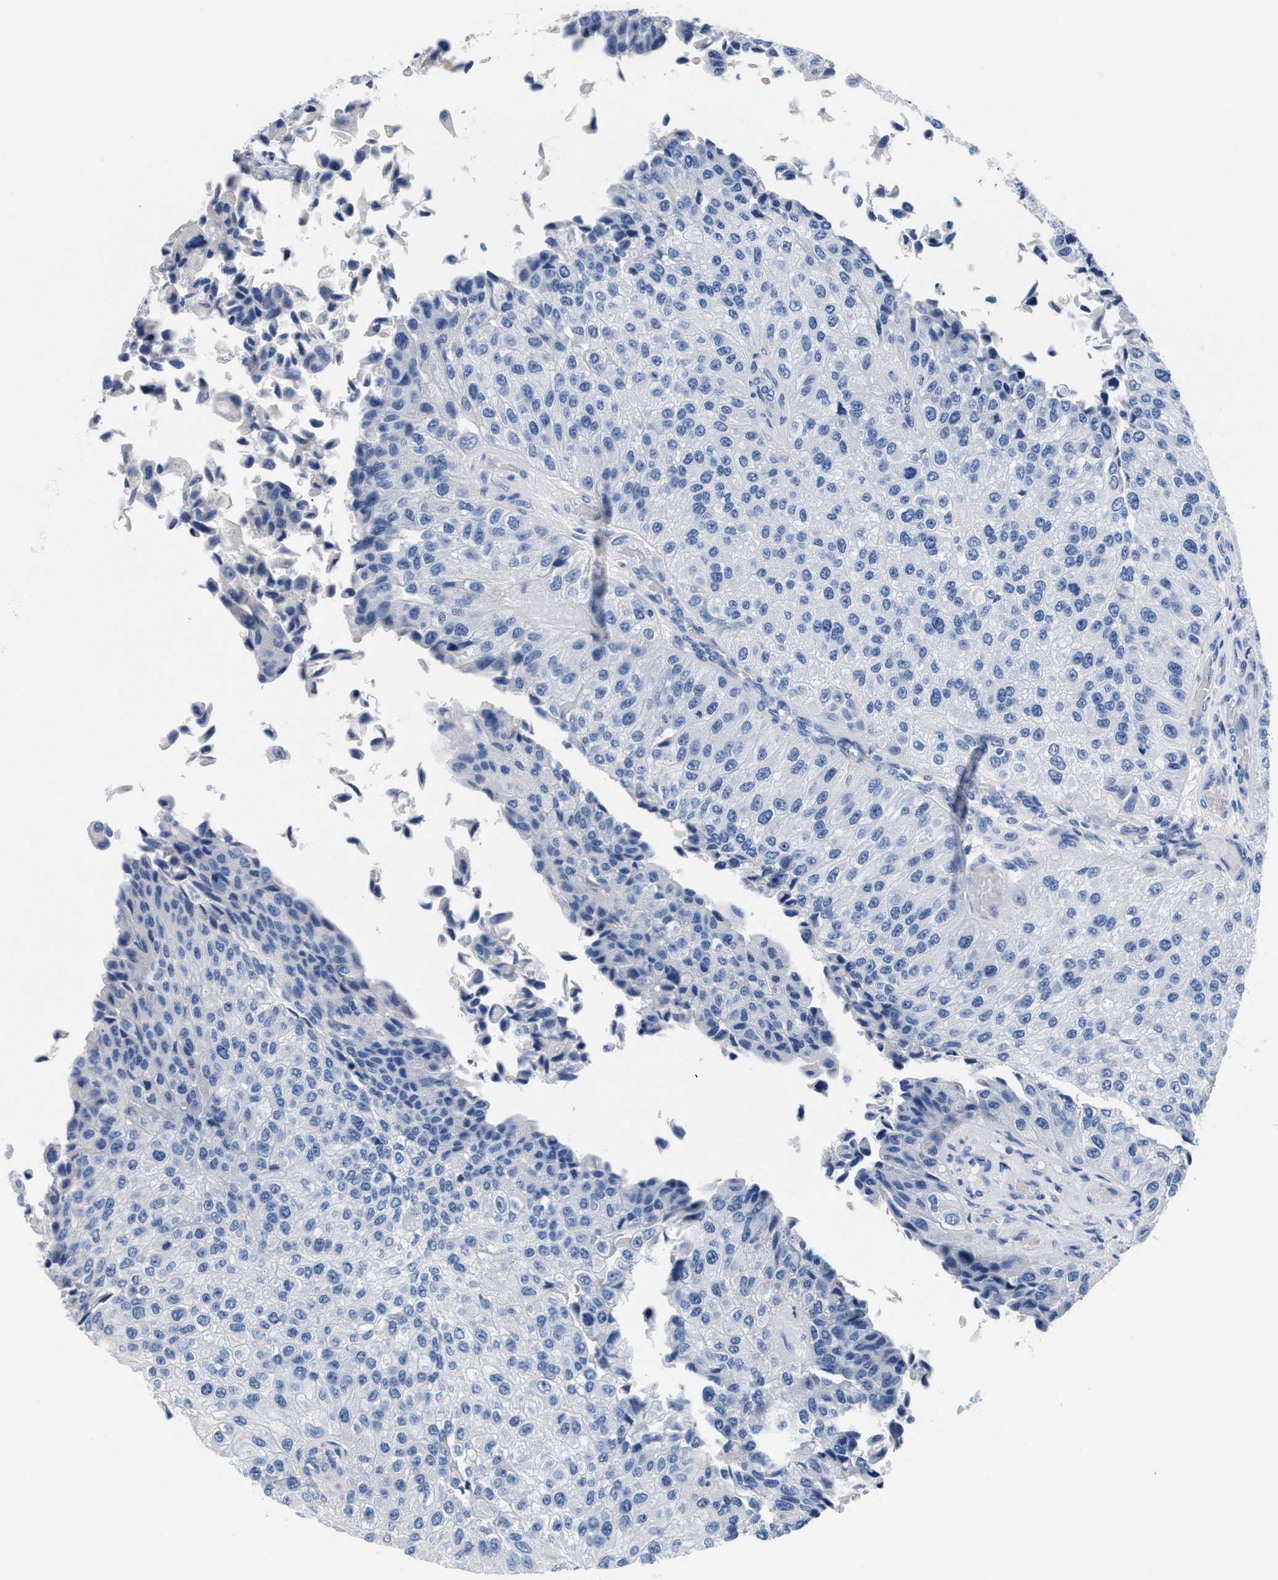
{"staining": {"intensity": "negative", "quantity": "none", "location": "none"}, "tissue": "urothelial cancer", "cell_type": "Tumor cells", "image_type": "cancer", "snomed": [{"axis": "morphology", "description": "Urothelial carcinoma, High grade"}, {"axis": "topography", "description": "Kidney"}, {"axis": "topography", "description": "Urinary bladder"}], "caption": "Protein analysis of urothelial cancer demonstrates no significant positivity in tumor cells.", "gene": "SLFN13", "patient": {"sex": "male", "age": 77}}